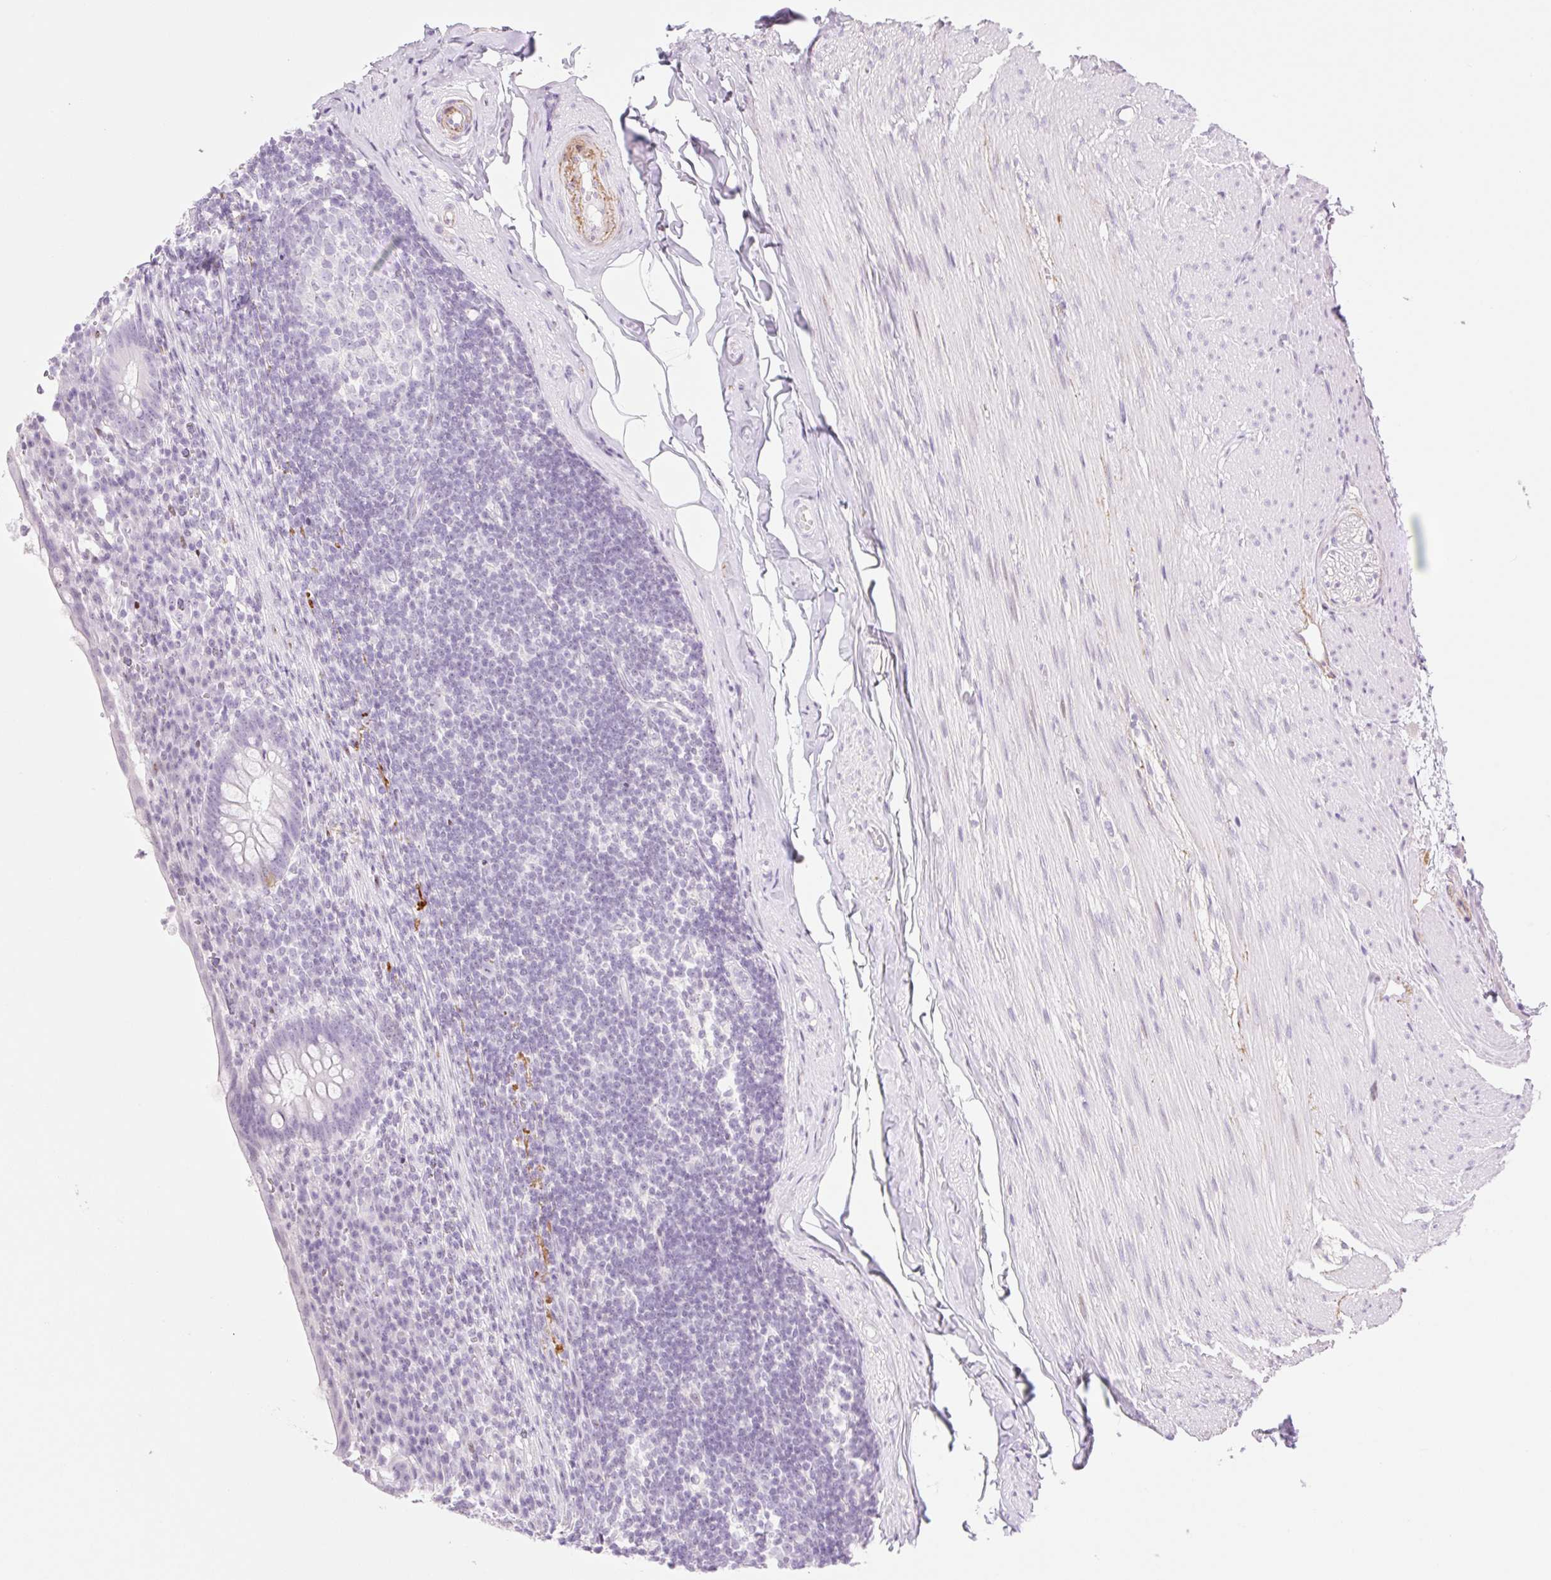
{"staining": {"intensity": "negative", "quantity": "none", "location": "none"}, "tissue": "appendix", "cell_type": "Glandular cells", "image_type": "normal", "snomed": [{"axis": "morphology", "description": "Normal tissue, NOS"}, {"axis": "topography", "description": "Appendix"}], "caption": "Protein analysis of unremarkable appendix demonstrates no significant expression in glandular cells. (DAB (3,3'-diaminobenzidine) immunohistochemistry, high magnification).", "gene": "SP140L", "patient": {"sex": "female", "age": 56}}